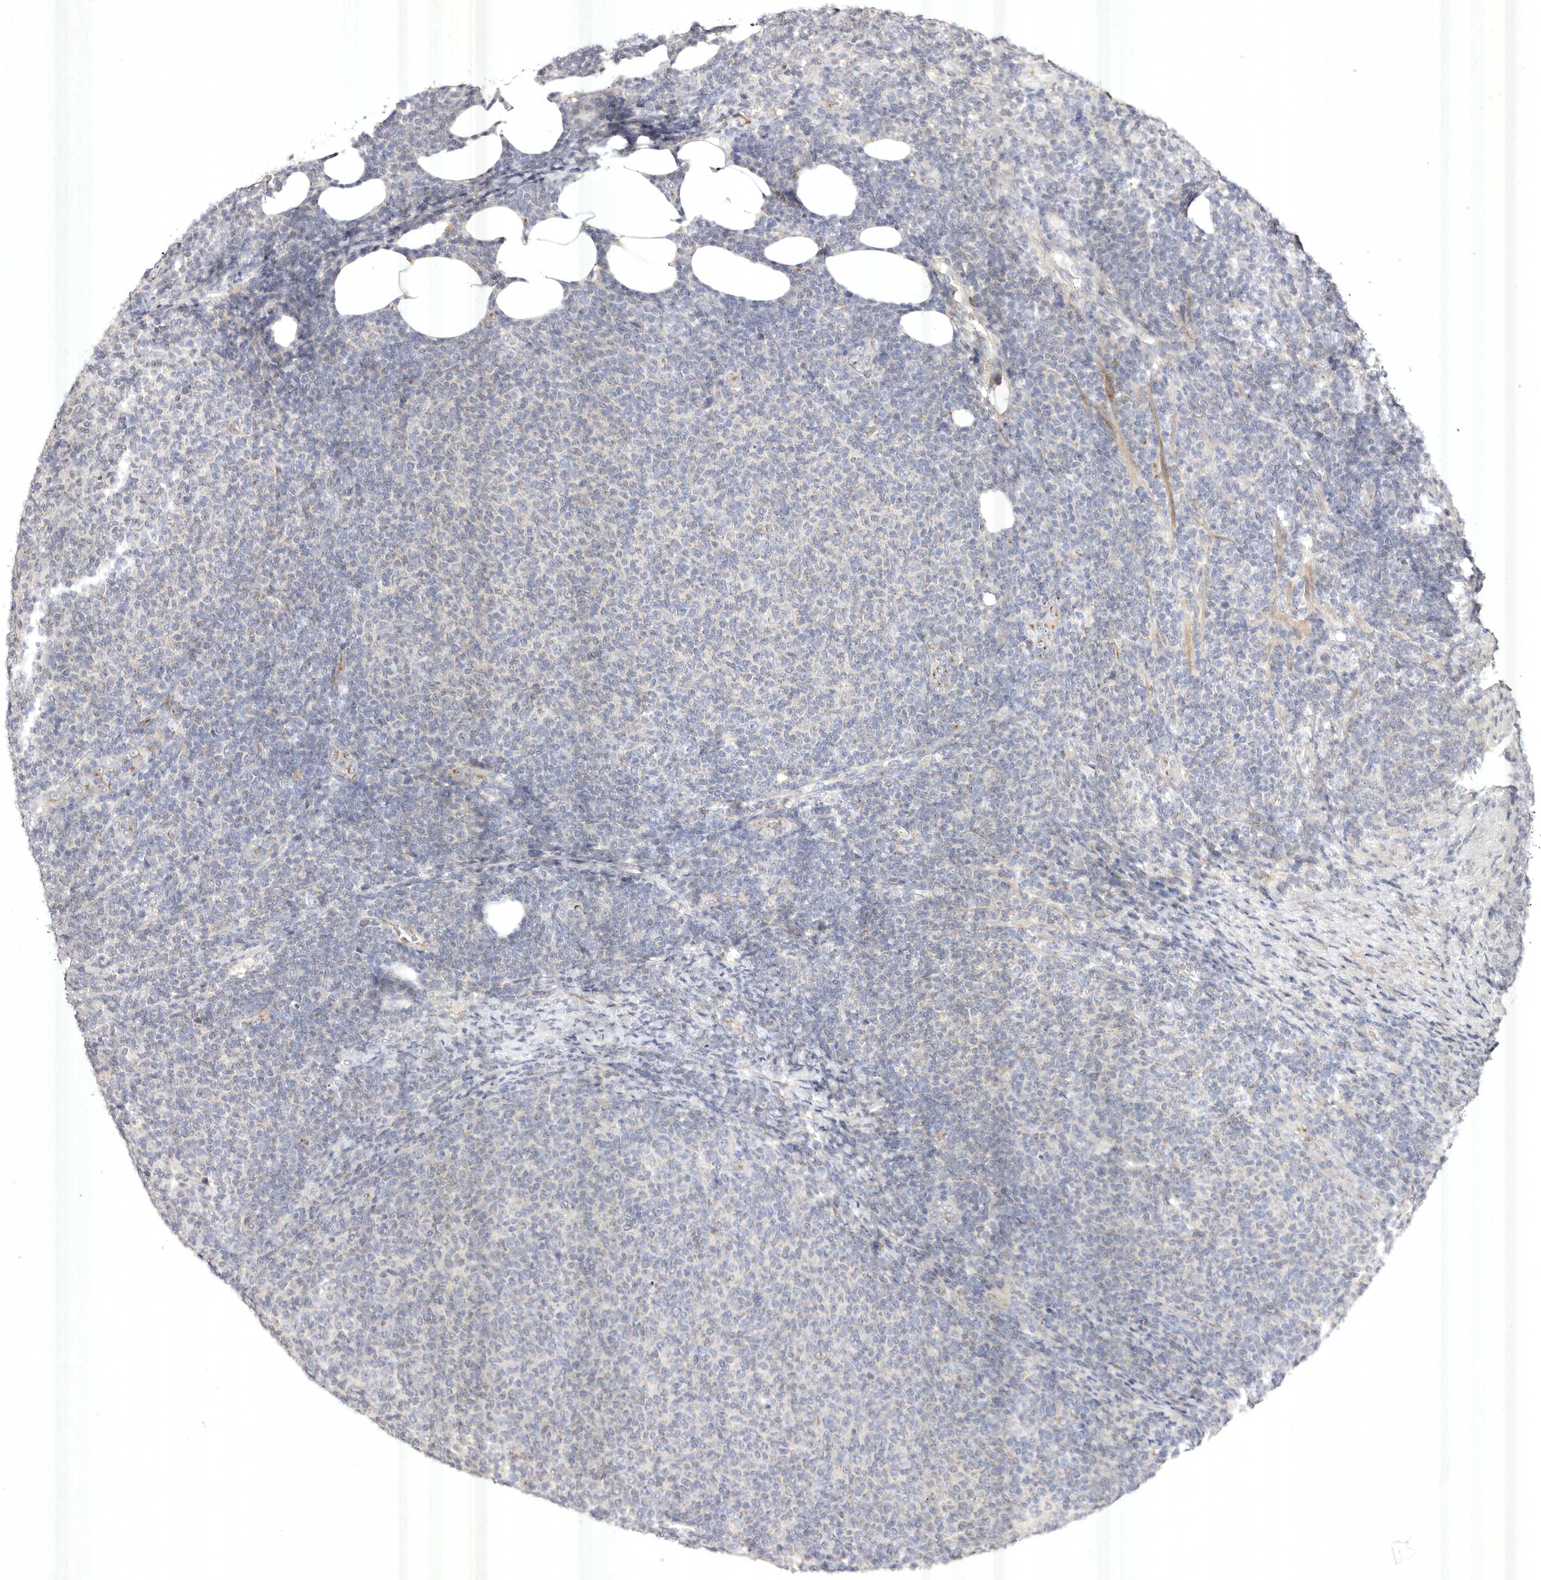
{"staining": {"intensity": "negative", "quantity": "none", "location": "none"}, "tissue": "lymphoma", "cell_type": "Tumor cells", "image_type": "cancer", "snomed": [{"axis": "morphology", "description": "Malignant lymphoma, non-Hodgkin's type, Low grade"}, {"axis": "topography", "description": "Lymph node"}], "caption": "This is a histopathology image of immunohistochemistry staining of low-grade malignant lymphoma, non-Hodgkin's type, which shows no expression in tumor cells. The staining is performed using DAB (3,3'-diaminobenzidine) brown chromogen with nuclei counter-stained in using hematoxylin.", "gene": "USP24", "patient": {"sex": "male", "age": 66}}